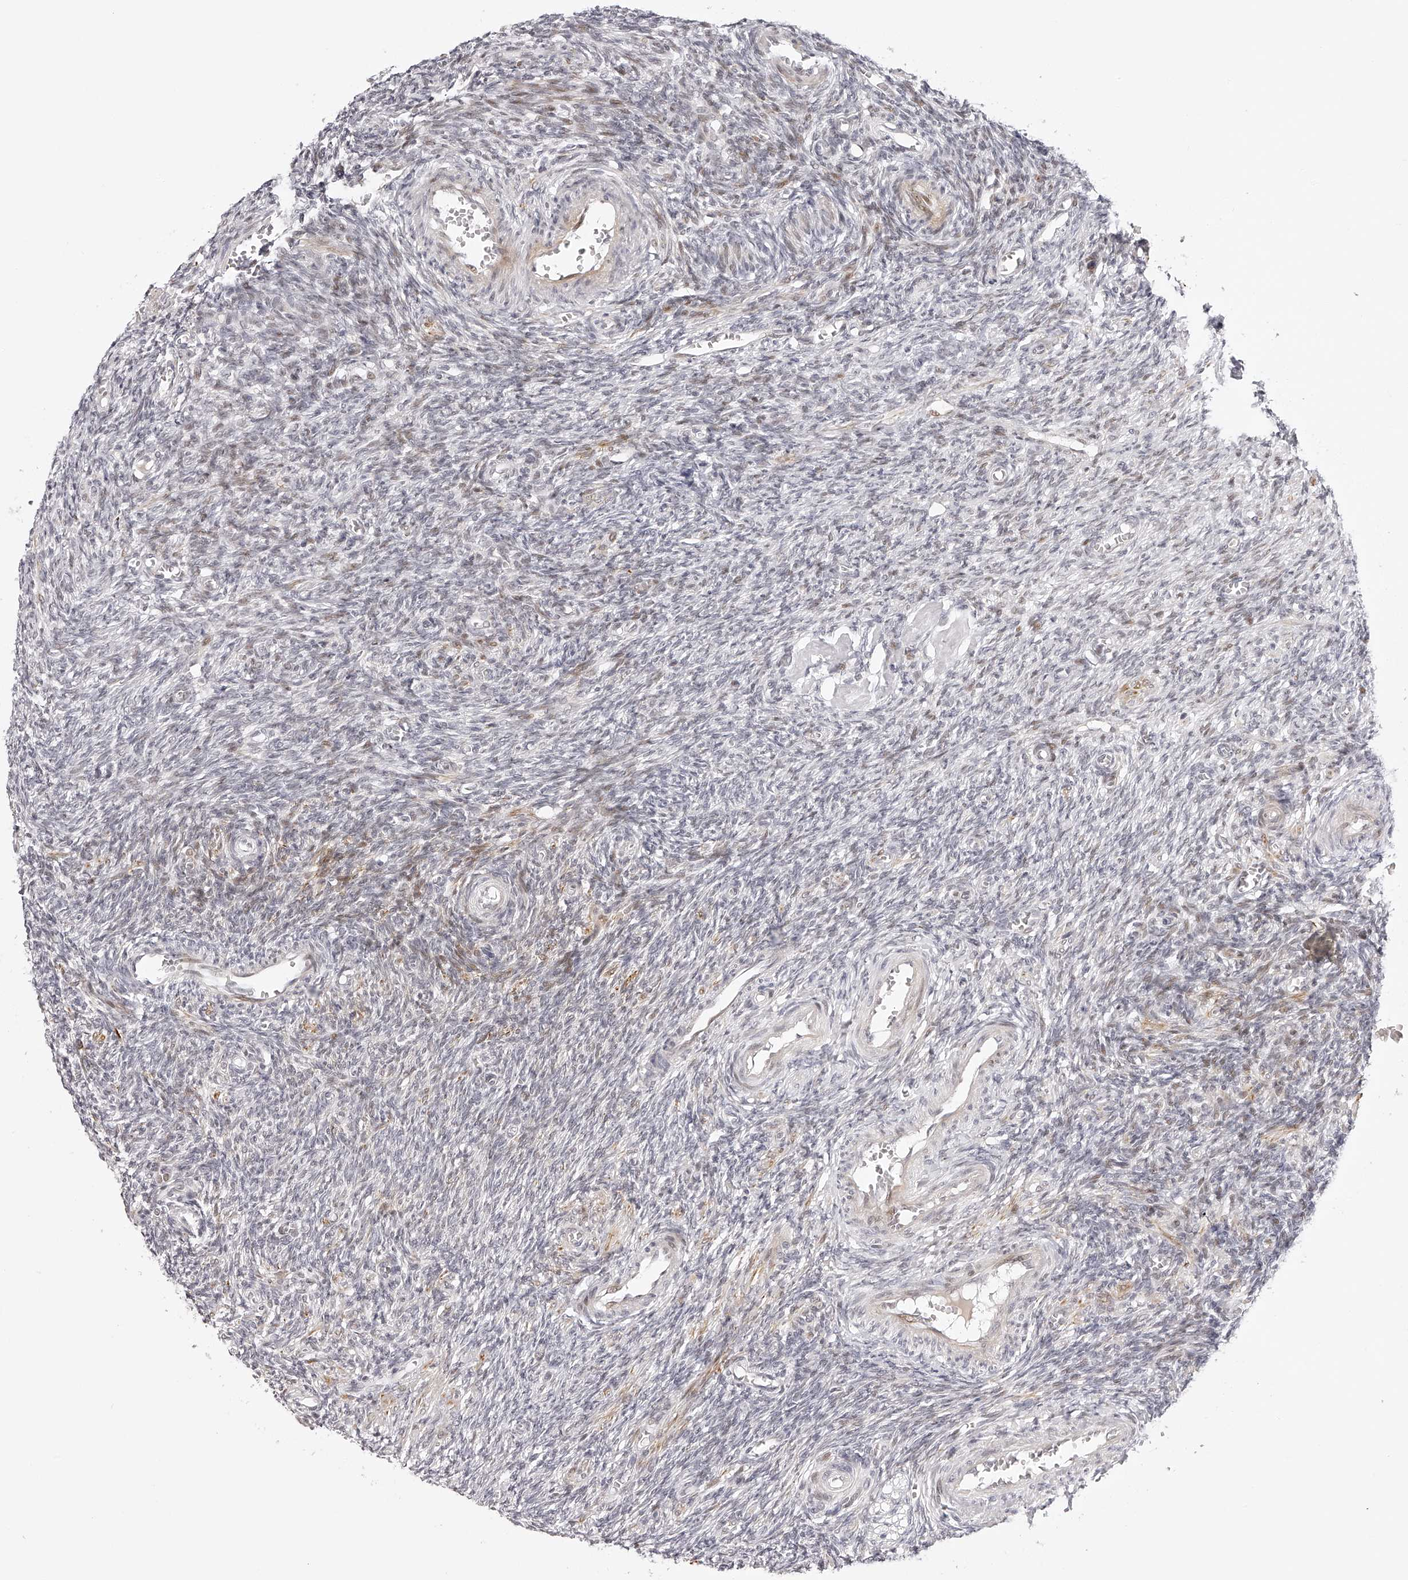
{"staining": {"intensity": "negative", "quantity": "none", "location": "none"}, "tissue": "ovary", "cell_type": "Ovarian stroma cells", "image_type": "normal", "snomed": [{"axis": "morphology", "description": "Normal tissue, NOS"}, {"axis": "topography", "description": "Ovary"}], "caption": "This is an immunohistochemistry histopathology image of unremarkable ovary. There is no staining in ovarian stroma cells.", "gene": "PLEKHG1", "patient": {"sex": "female", "age": 27}}